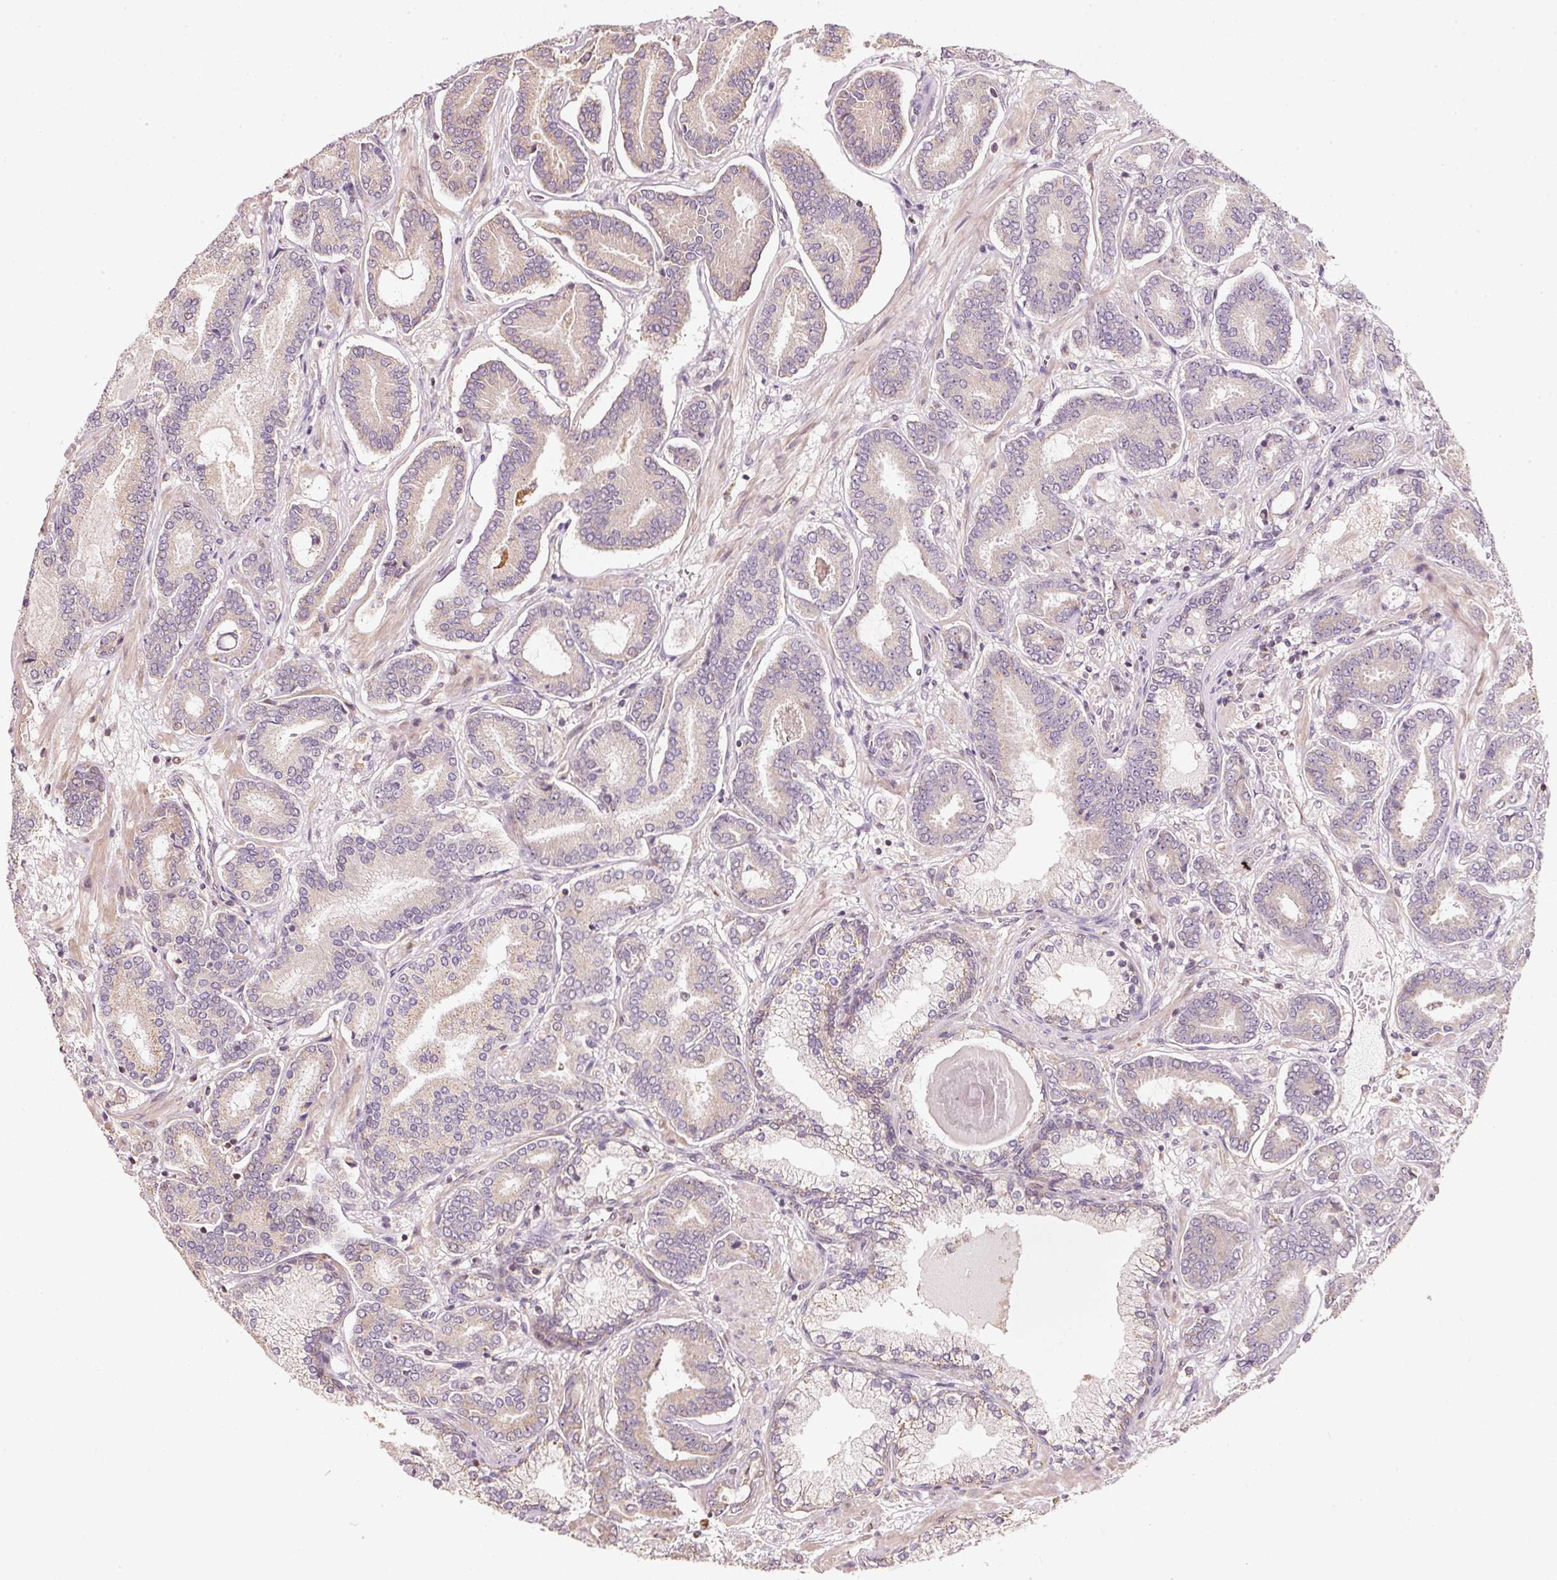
{"staining": {"intensity": "weak", "quantity": "<25%", "location": "cytoplasmic/membranous"}, "tissue": "prostate cancer", "cell_type": "Tumor cells", "image_type": "cancer", "snomed": [{"axis": "morphology", "description": "Adenocarcinoma, Low grade"}, {"axis": "topography", "description": "Prostate and seminal vesicle, NOS"}], "caption": "Tumor cells are negative for protein expression in human adenocarcinoma (low-grade) (prostate).", "gene": "RAB35", "patient": {"sex": "male", "age": 61}}